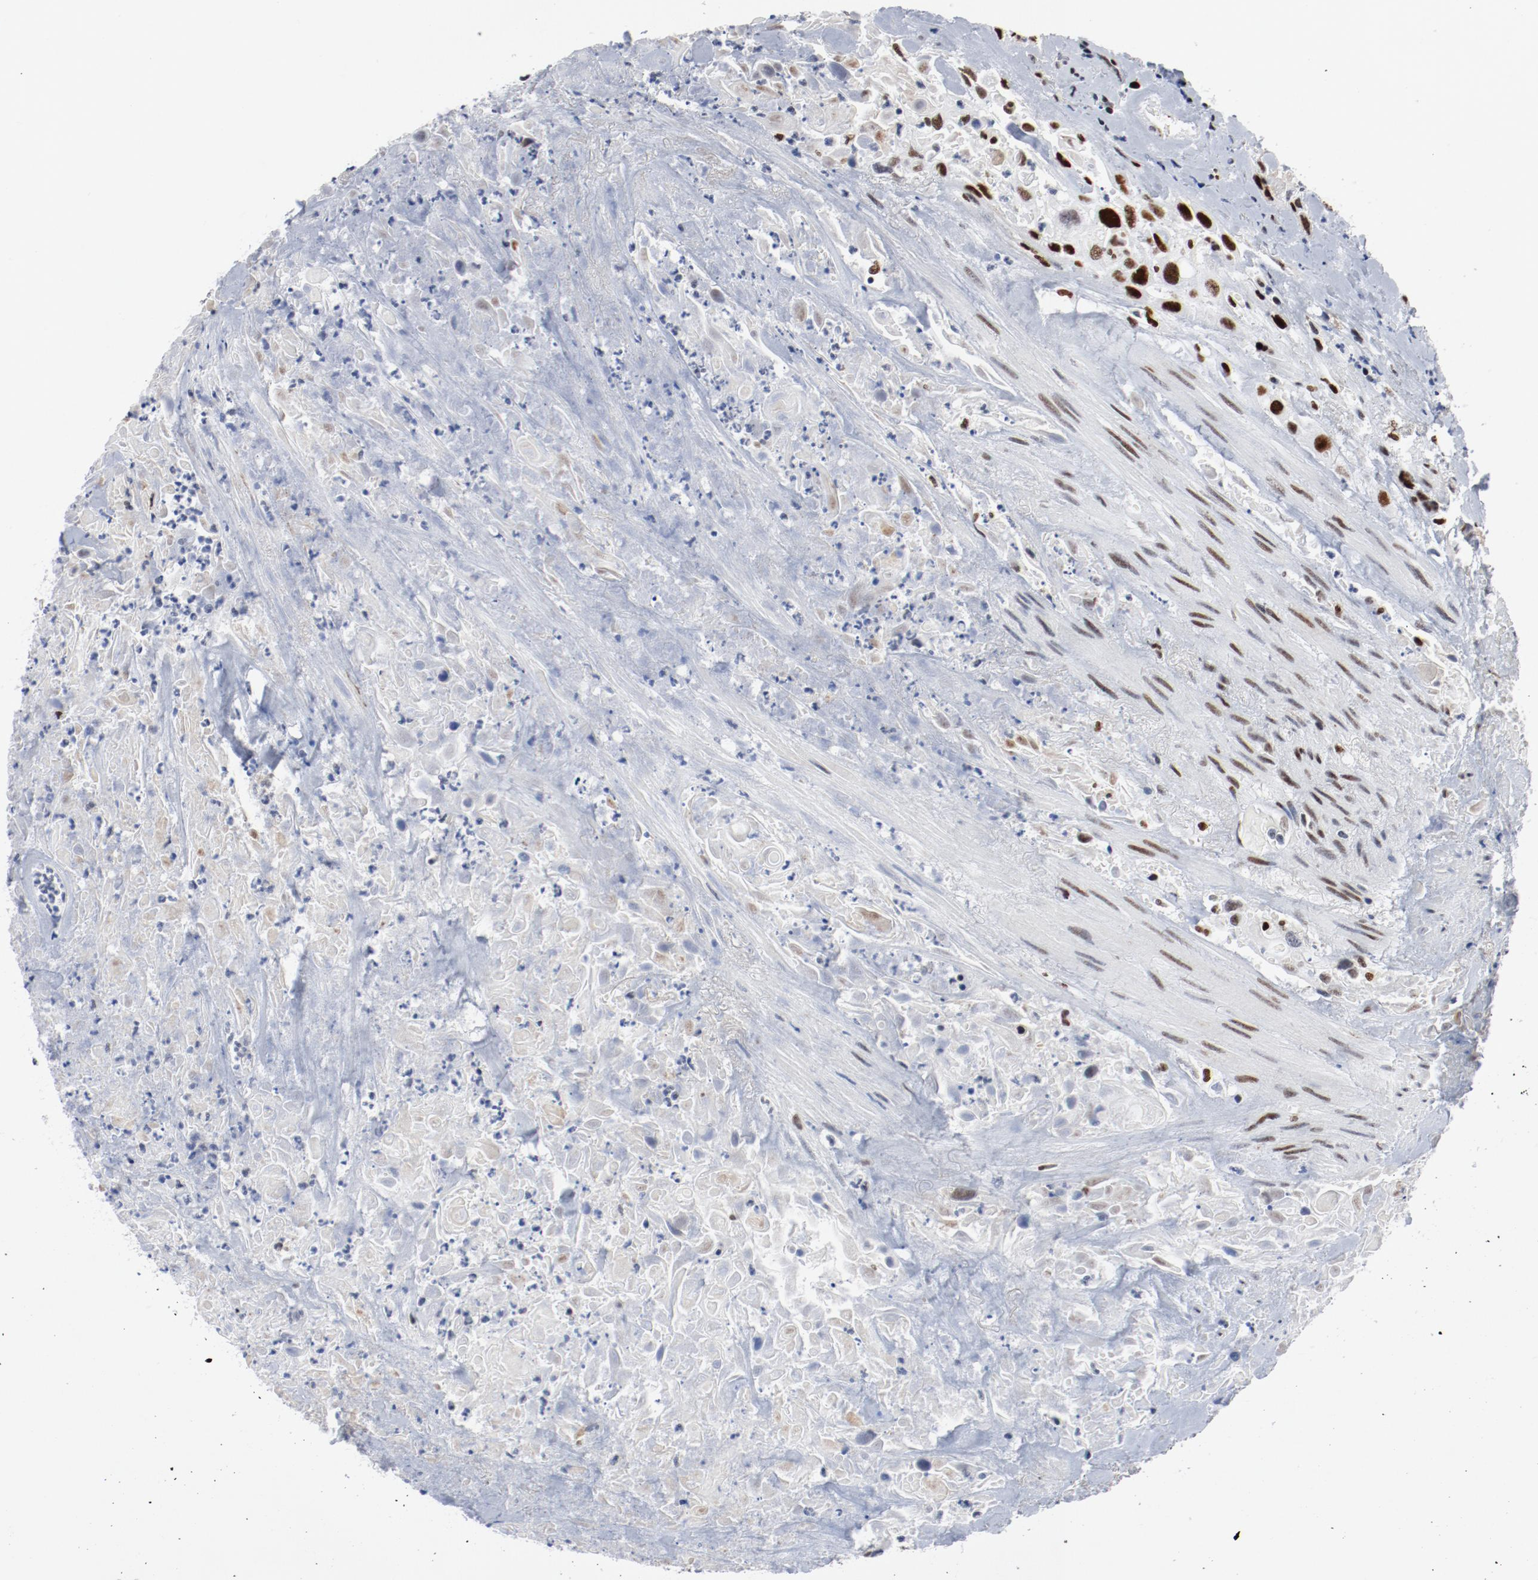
{"staining": {"intensity": "strong", "quantity": ">75%", "location": "nuclear"}, "tissue": "urothelial cancer", "cell_type": "Tumor cells", "image_type": "cancer", "snomed": [{"axis": "morphology", "description": "Urothelial carcinoma, High grade"}, {"axis": "topography", "description": "Urinary bladder"}], "caption": "The photomicrograph demonstrates a brown stain indicating the presence of a protein in the nuclear of tumor cells in urothelial carcinoma (high-grade). The protein is shown in brown color, while the nuclei are stained blue.", "gene": "POLD1", "patient": {"sex": "female", "age": 84}}